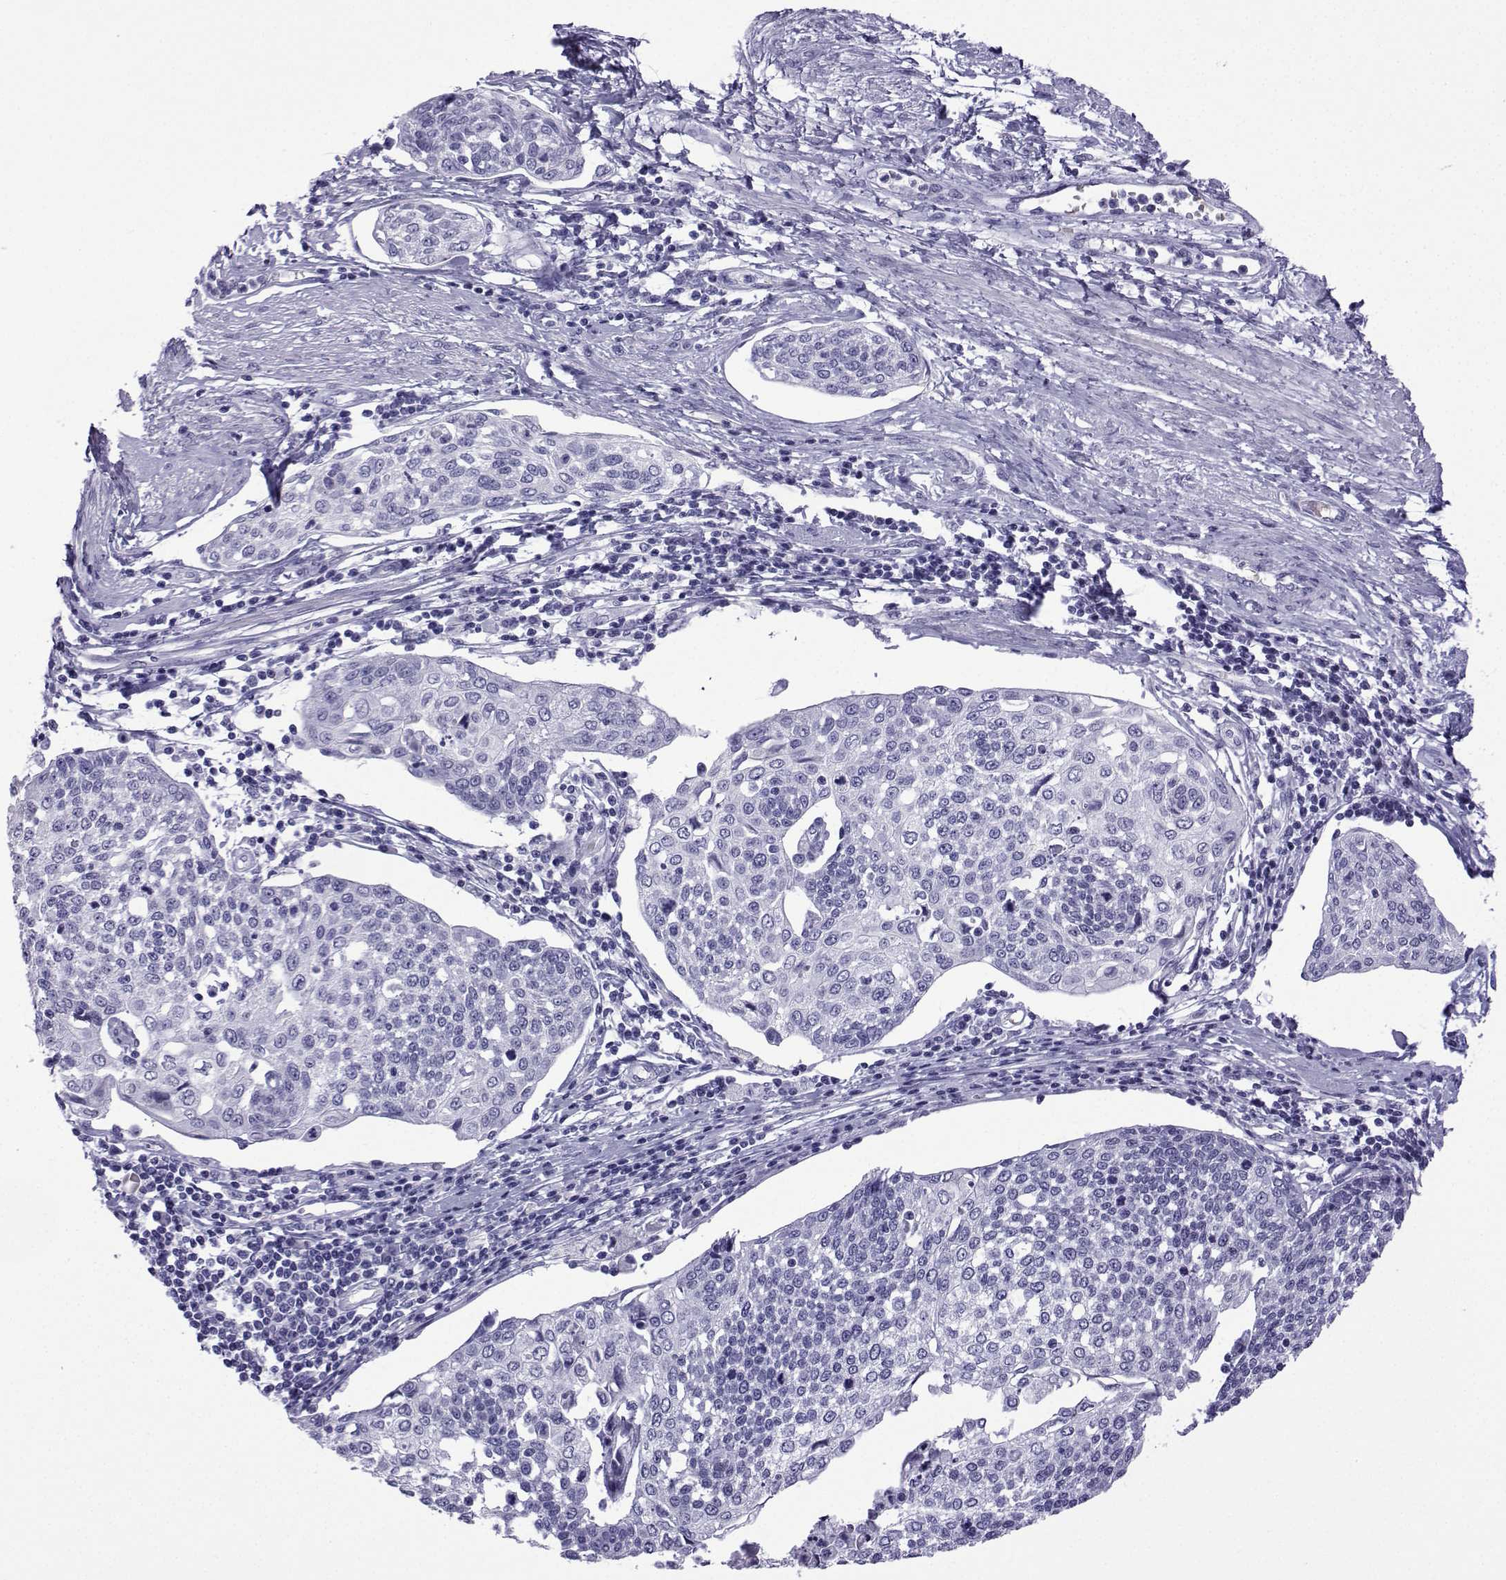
{"staining": {"intensity": "negative", "quantity": "none", "location": "none"}, "tissue": "cervical cancer", "cell_type": "Tumor cells", "image_type": "cancer", "snomed": [{"axis": "morphology", "description": "Squamous cell carcinoma, NOS"}, {"axis": "topography", "description": "Cervix"}], "caption": "A histopathology image of human cervical squamous cell carcinoma is negative for staining in tumor cells.", "gene": "TRIM46", "patient": {"sex": "female", "age": 34}}